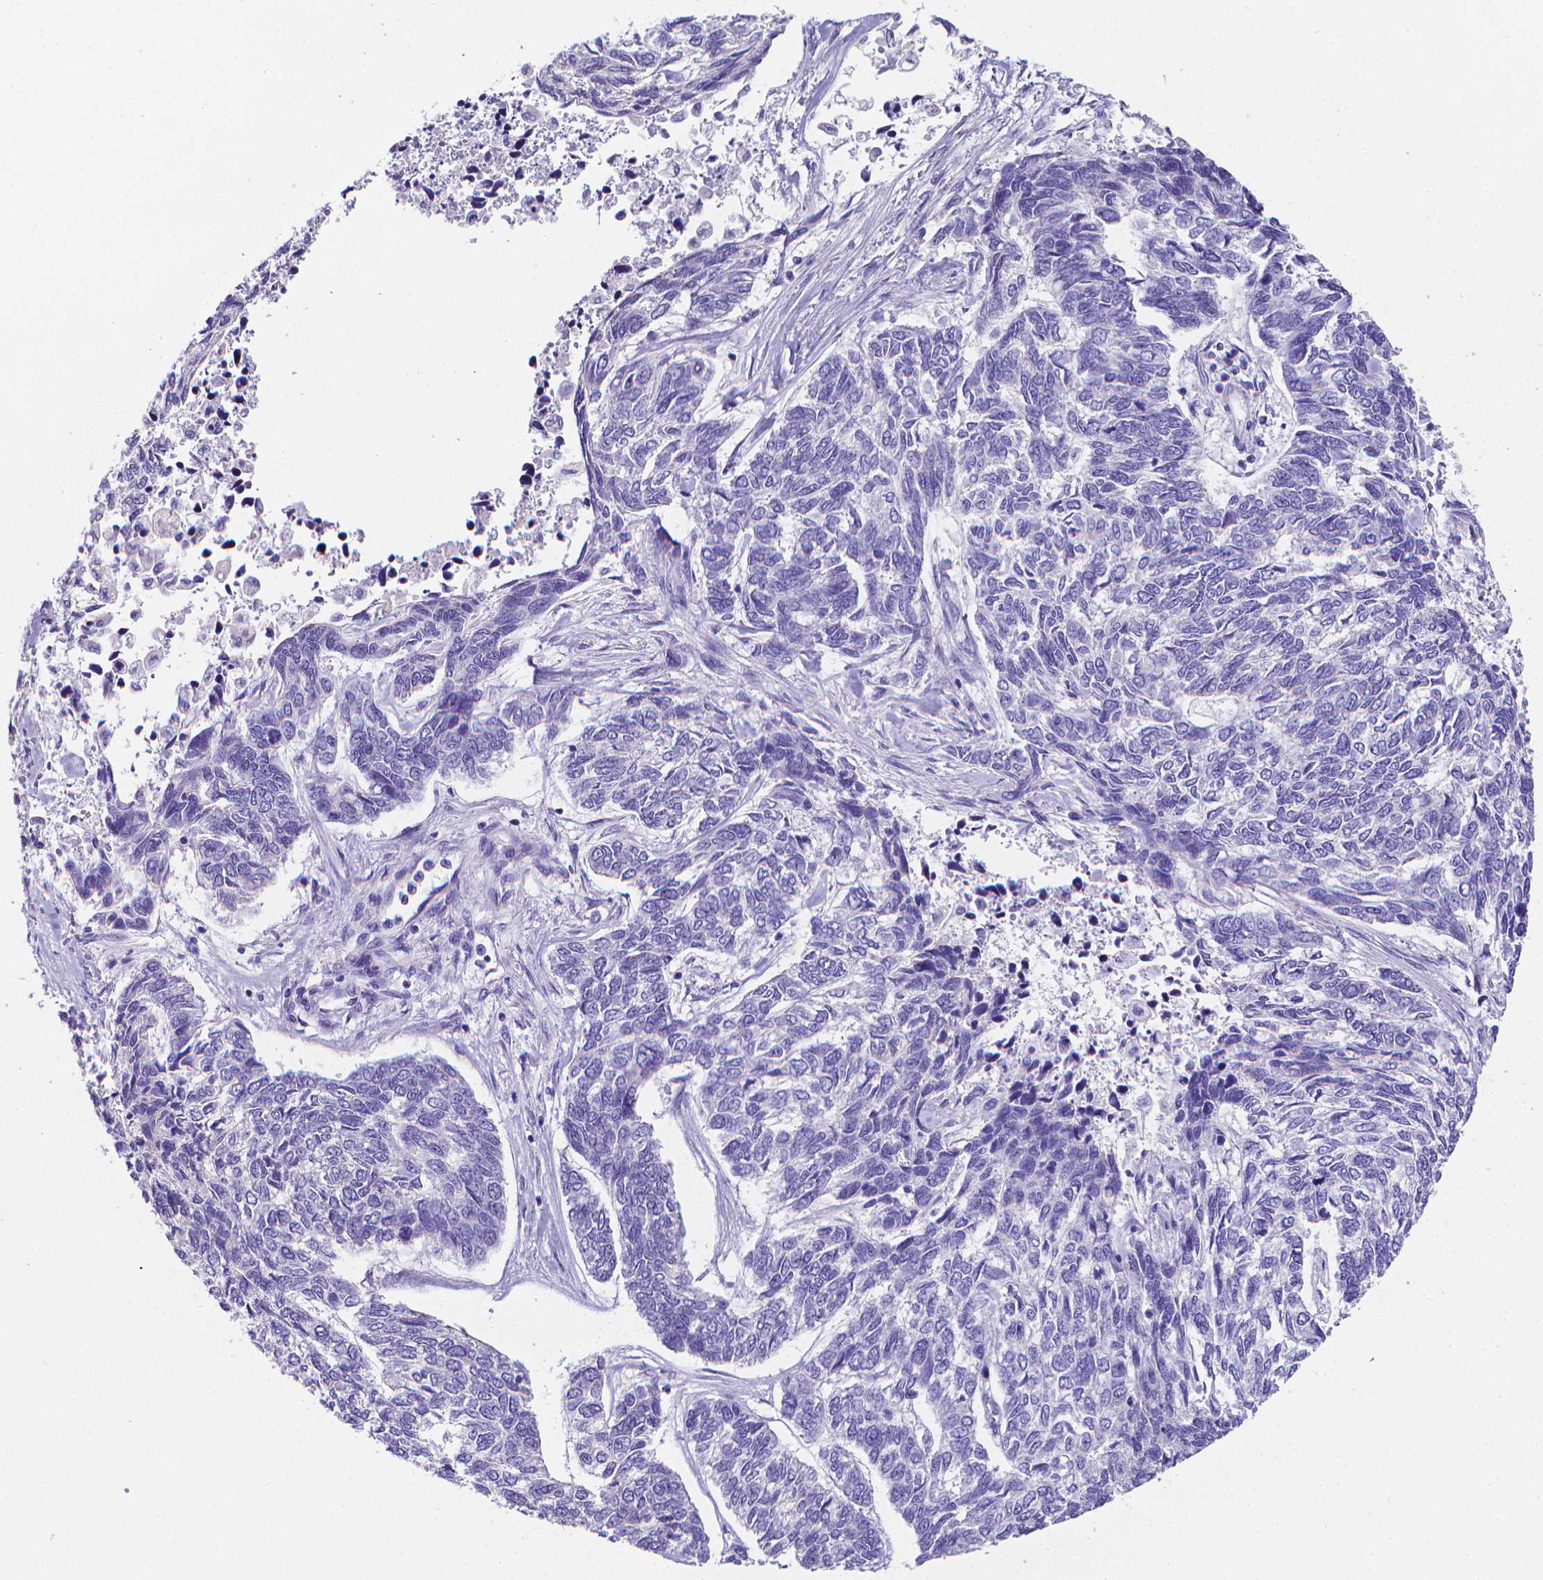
{"staining": {"intensity": "negative", "quantity": "none", "location": "none"}, "tissue": "skin cancer", "cell_type": "Tumor cells", "image_type": "cancer", "snomed": [{"axis": "morphology", "description": "Basal cell carcinoma"}, {"axis": "topography", "description": "Skin"}], "caption": "Immunohistochemical staining of skin cancer (basal cell carcinoma) displays no significant expression in tumor cells.", "gene": "LRRC73", "patient": {"sex": "female", "age": 65}}